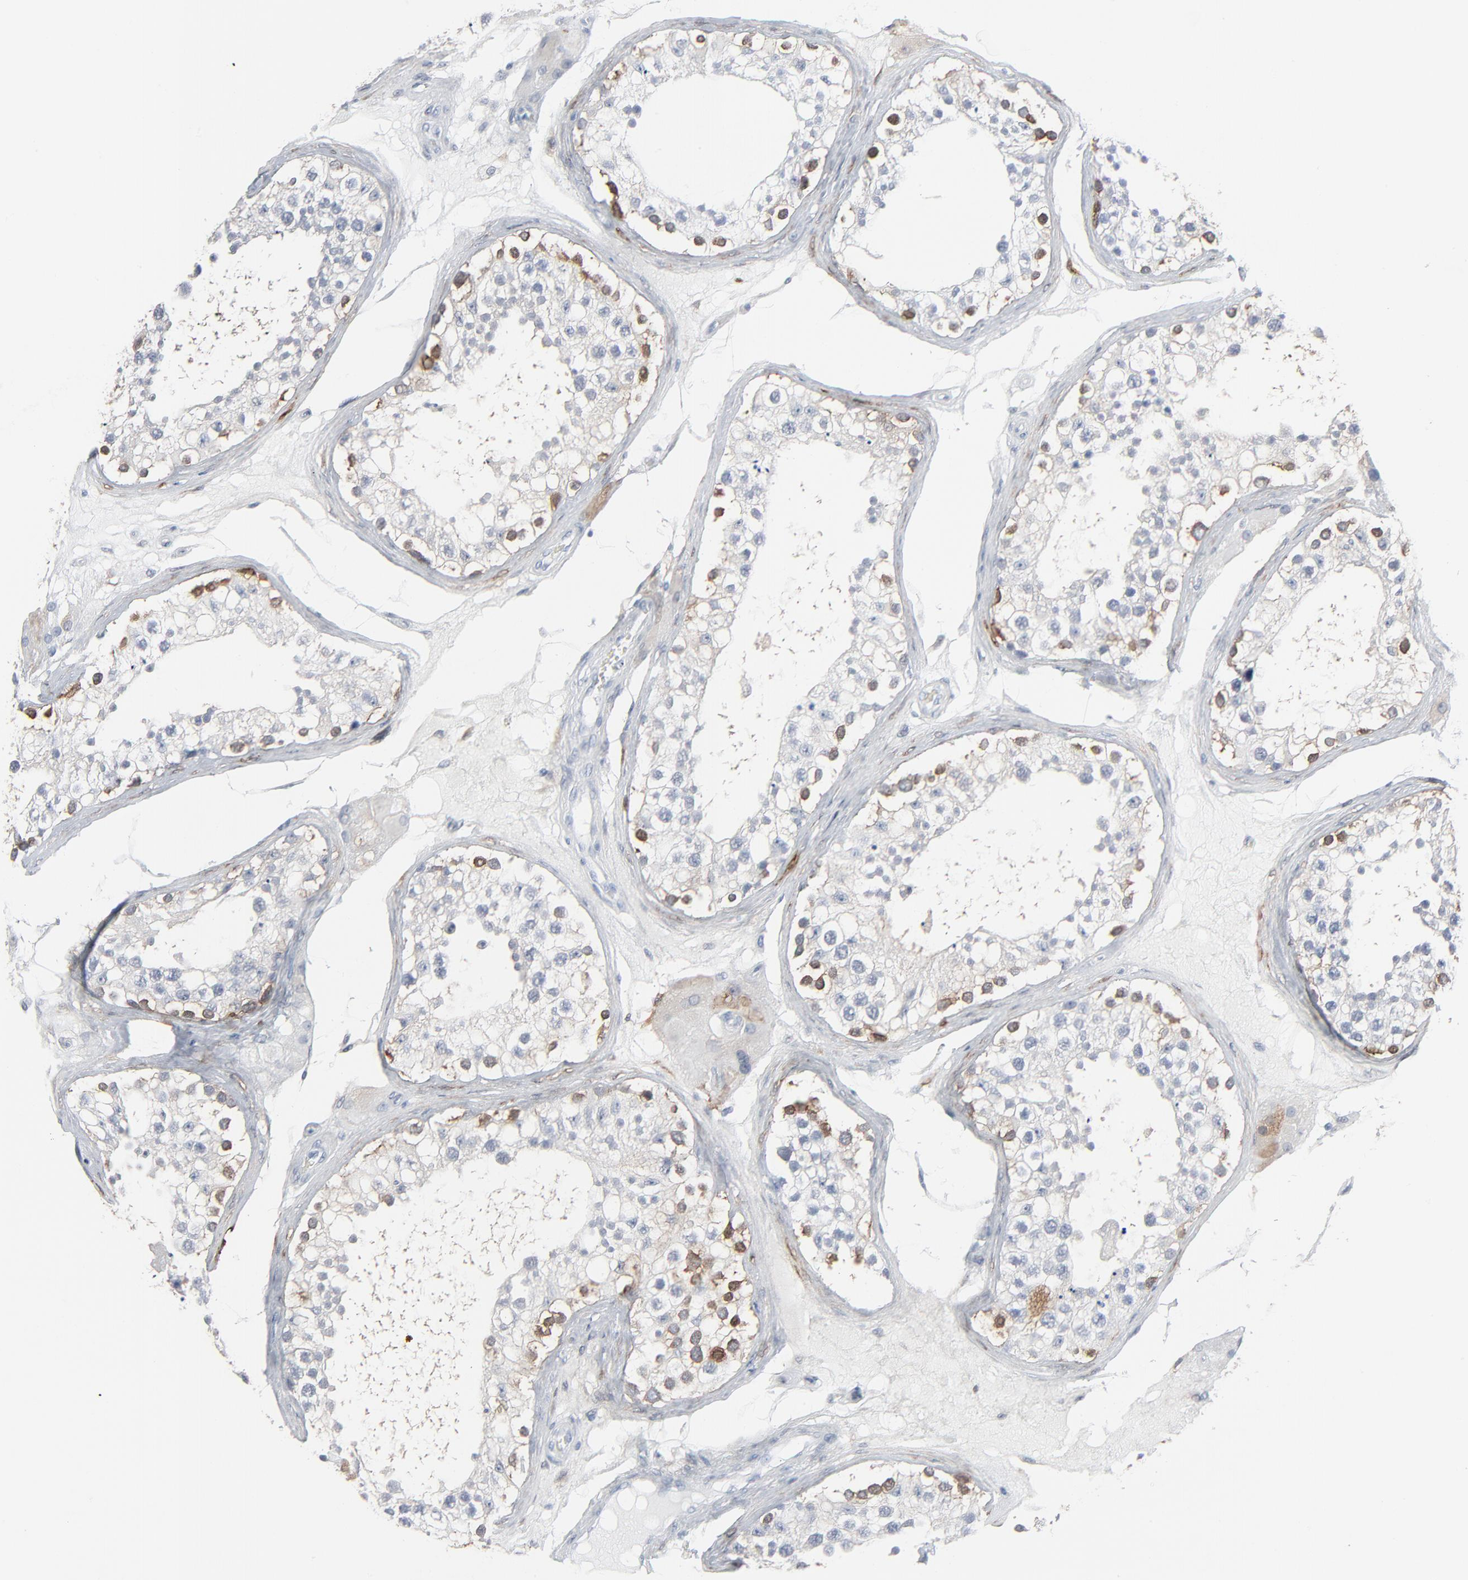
{"staining": {"intensity": "weak", "quantity": "<25%", "location": "cytoplasmic/membranous"}, "tissue": "testis", "cell_type": "Cells in seminiferous ducts", "image_type": "normal", "snomed": [{"axis": "morphology", "description": "Normal tissue, NOS"}, {"axis": "topography", "description": "Testis"}], "caption": "High power microscopy photomicrograph of an immunohistochemistry (IHC) histopathology image of benign testis, revealing no significant positivity in cells in seminiferous ducts. (Stains: DAB (3,3'-diaminobenzidine) IHC with hematoxylin counter stain, Microscopy: brightfield microscopy at high magnification).", "gene": "PHGDH", "patient": {"sex": "male", "age": 68}}